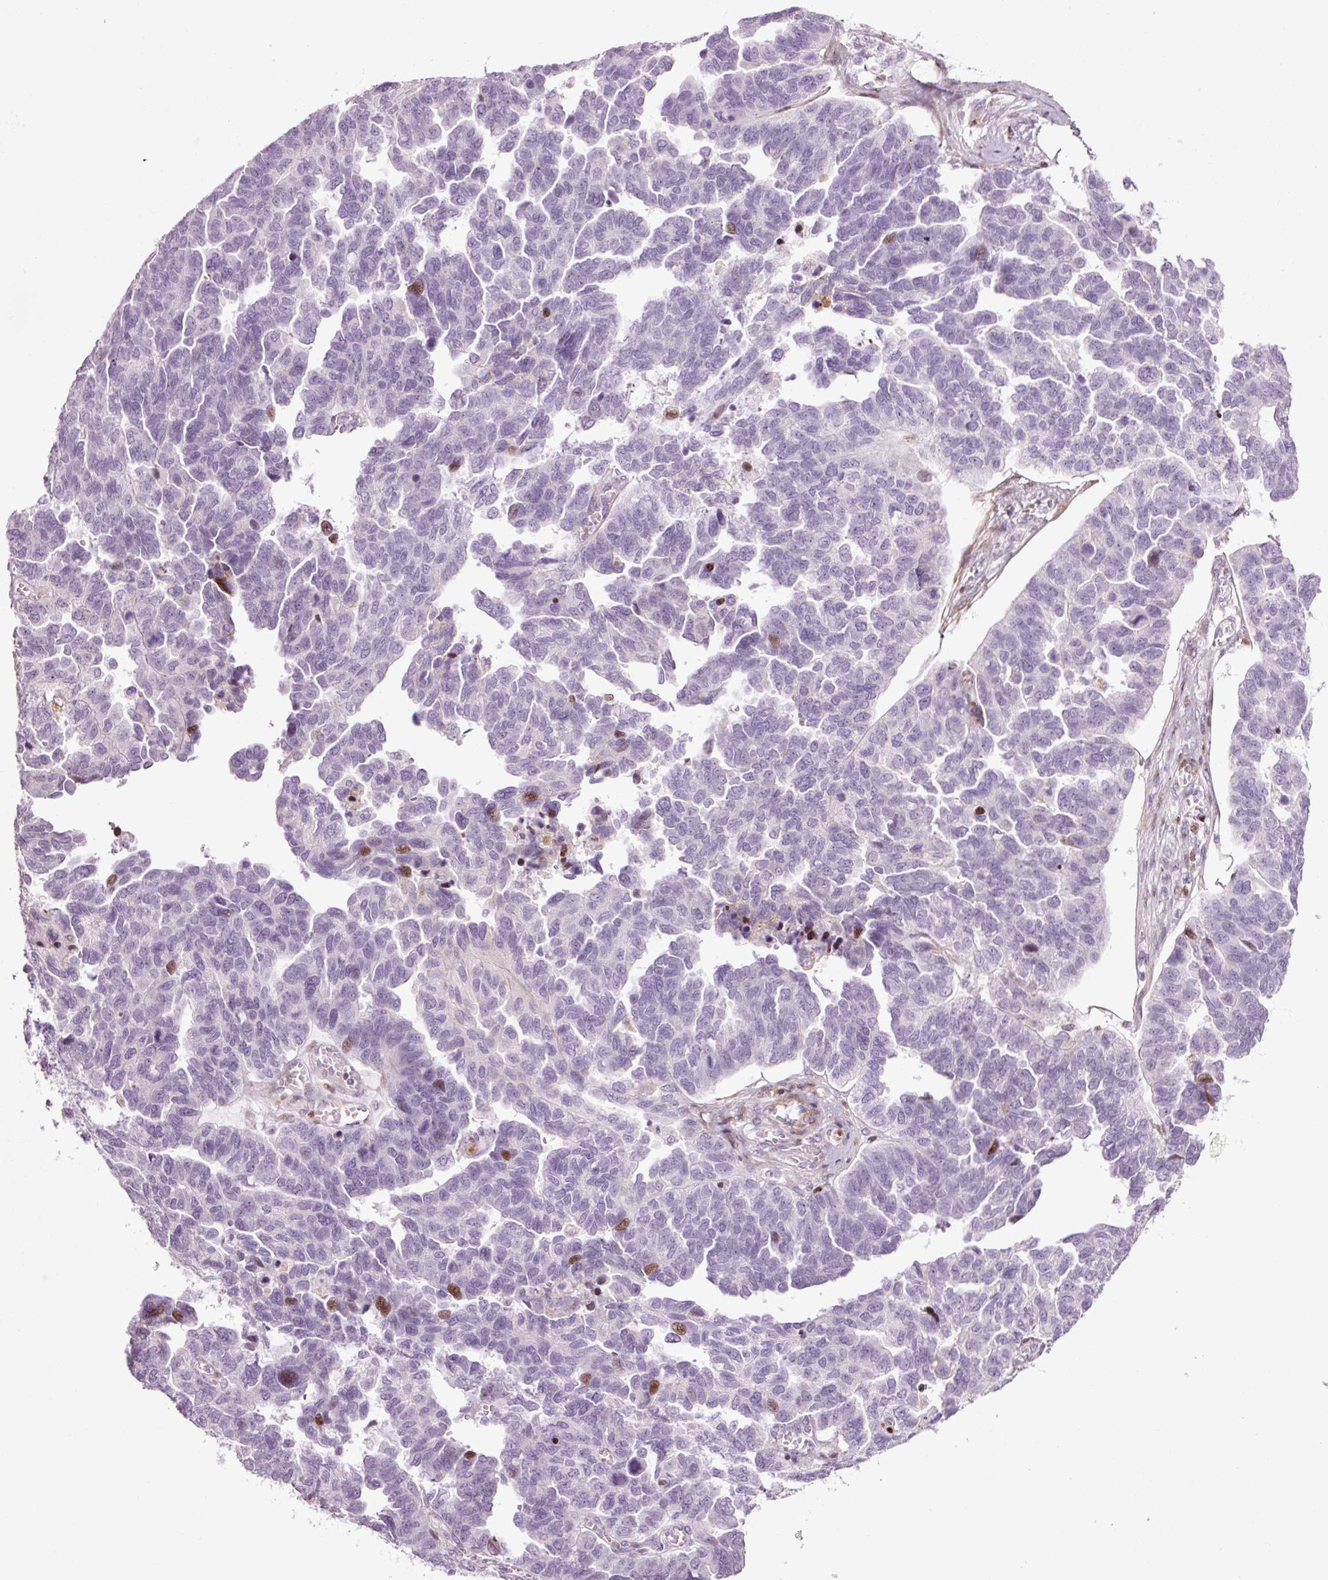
{"staining": {"intensity": "moderate", "quantity": "<25%", "location": "nuclear"}, "tissue": "ovarian cancer", "cell_type": "Tumor cells", "image_type": "cancer", "snomed": [{"axis": "morphology", "description": "Cystadenocarcinoma, serous, NOS"}, {"axis": "topography", "description": "Ovary"}], "caption": "DAB (3,3'-diaminobenzidine) immunohistochemical staining of serous cystadenocarcinoma (ovarian) demonstrates moderate nuclear protein staining in approximately <25% of tumor cells.", "gene": "ANKRD20A1", "patient": {"sex": "female", "age": 64}}